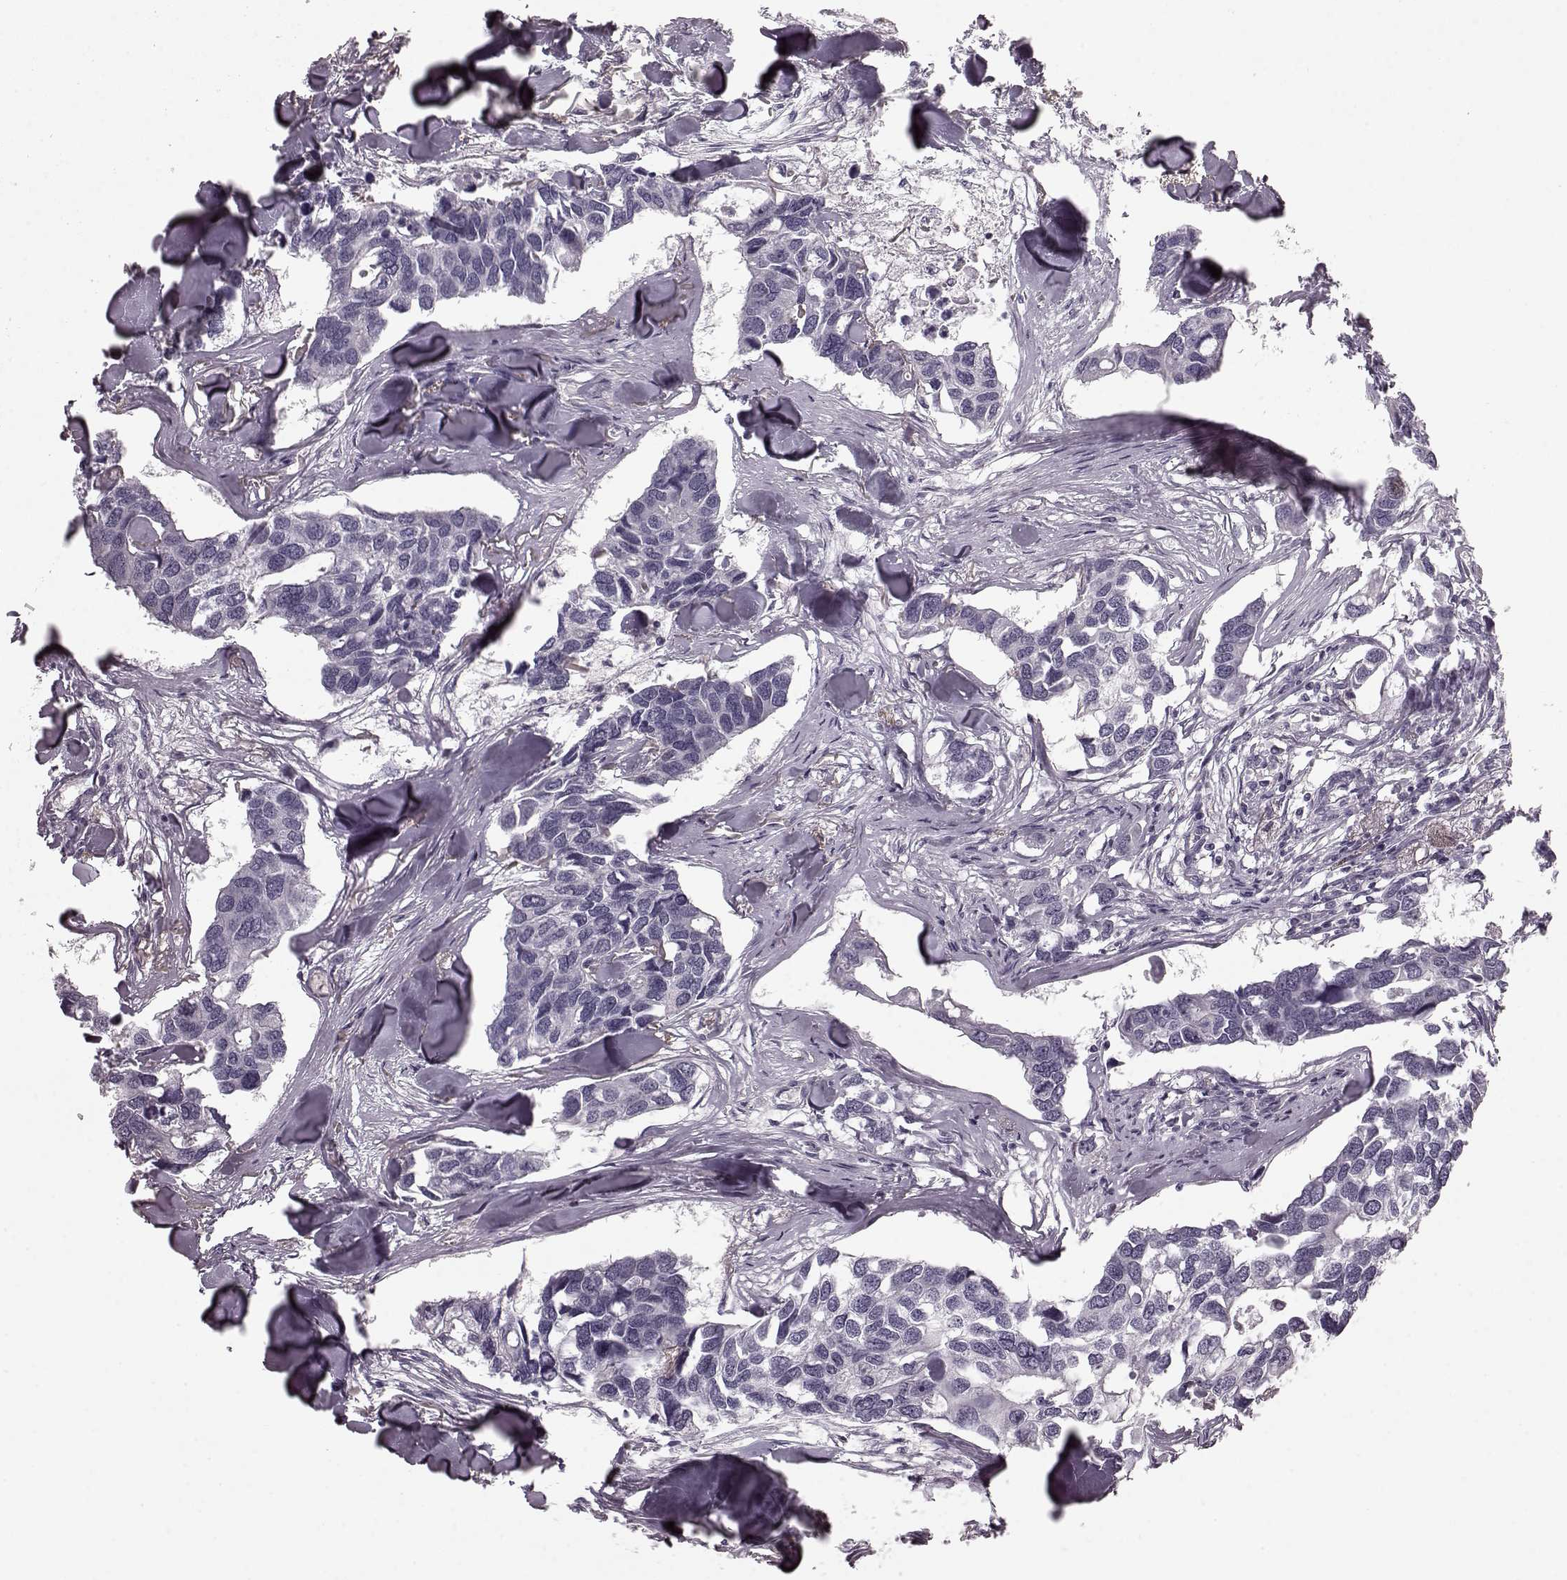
{"staining": {"intensity": "negative", "quantity": "none", "location": "none"}, "tissue": "breast cancer", "cell_type": "Tumor cells", "image_type": "cancer", "snomed": [{"axis": "morphology", "description": "Duct carcinoma"}, {"axis": "topography", "description": "Breast"}], "caption": "IHC image of neoplastic tissue: human breast intraductal carcinoma stained with DAB (3,3'-diaminobenzidine) shows no significant protein positivity in tumor cells.", "gene": "CST7", "patient": {"sex": "female", "age": 83}}